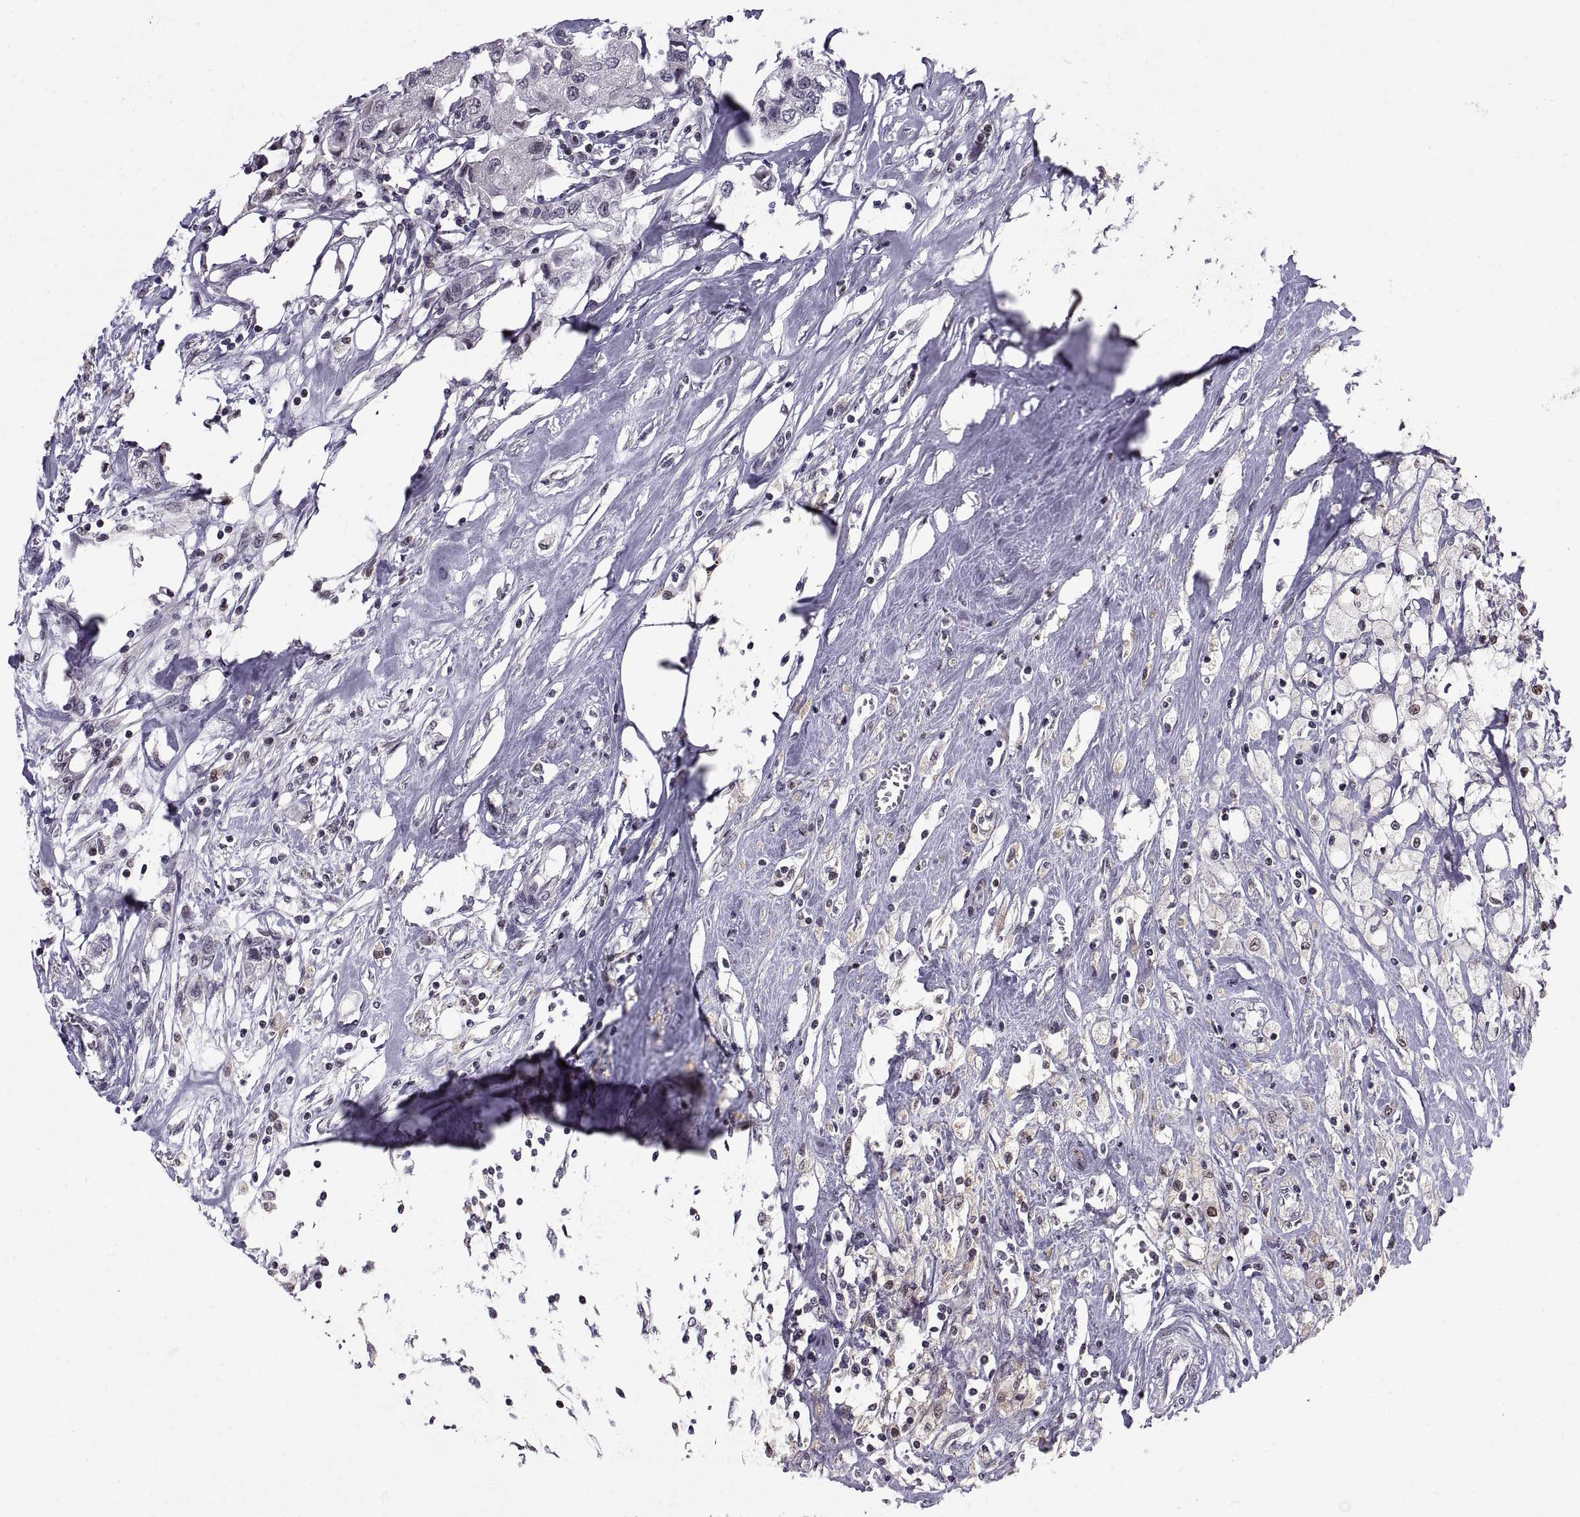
{"staining": {"intensity": "negative", "quantity": "none", "location": "none"}, "tissue": "breast cancer", "cell_type": "Tumor cells", "image_type": "cancer", "snomed": [{"axis": "morphology", "description": "Duct carcinoma"}, {"axis": "topography", "description": "Breast"}], "caption": "The photomicrograph reveals no staining of tumor cells in breast cancer.", "gene": "CHFR", "patient": {"sex": "female", "age": 80}}